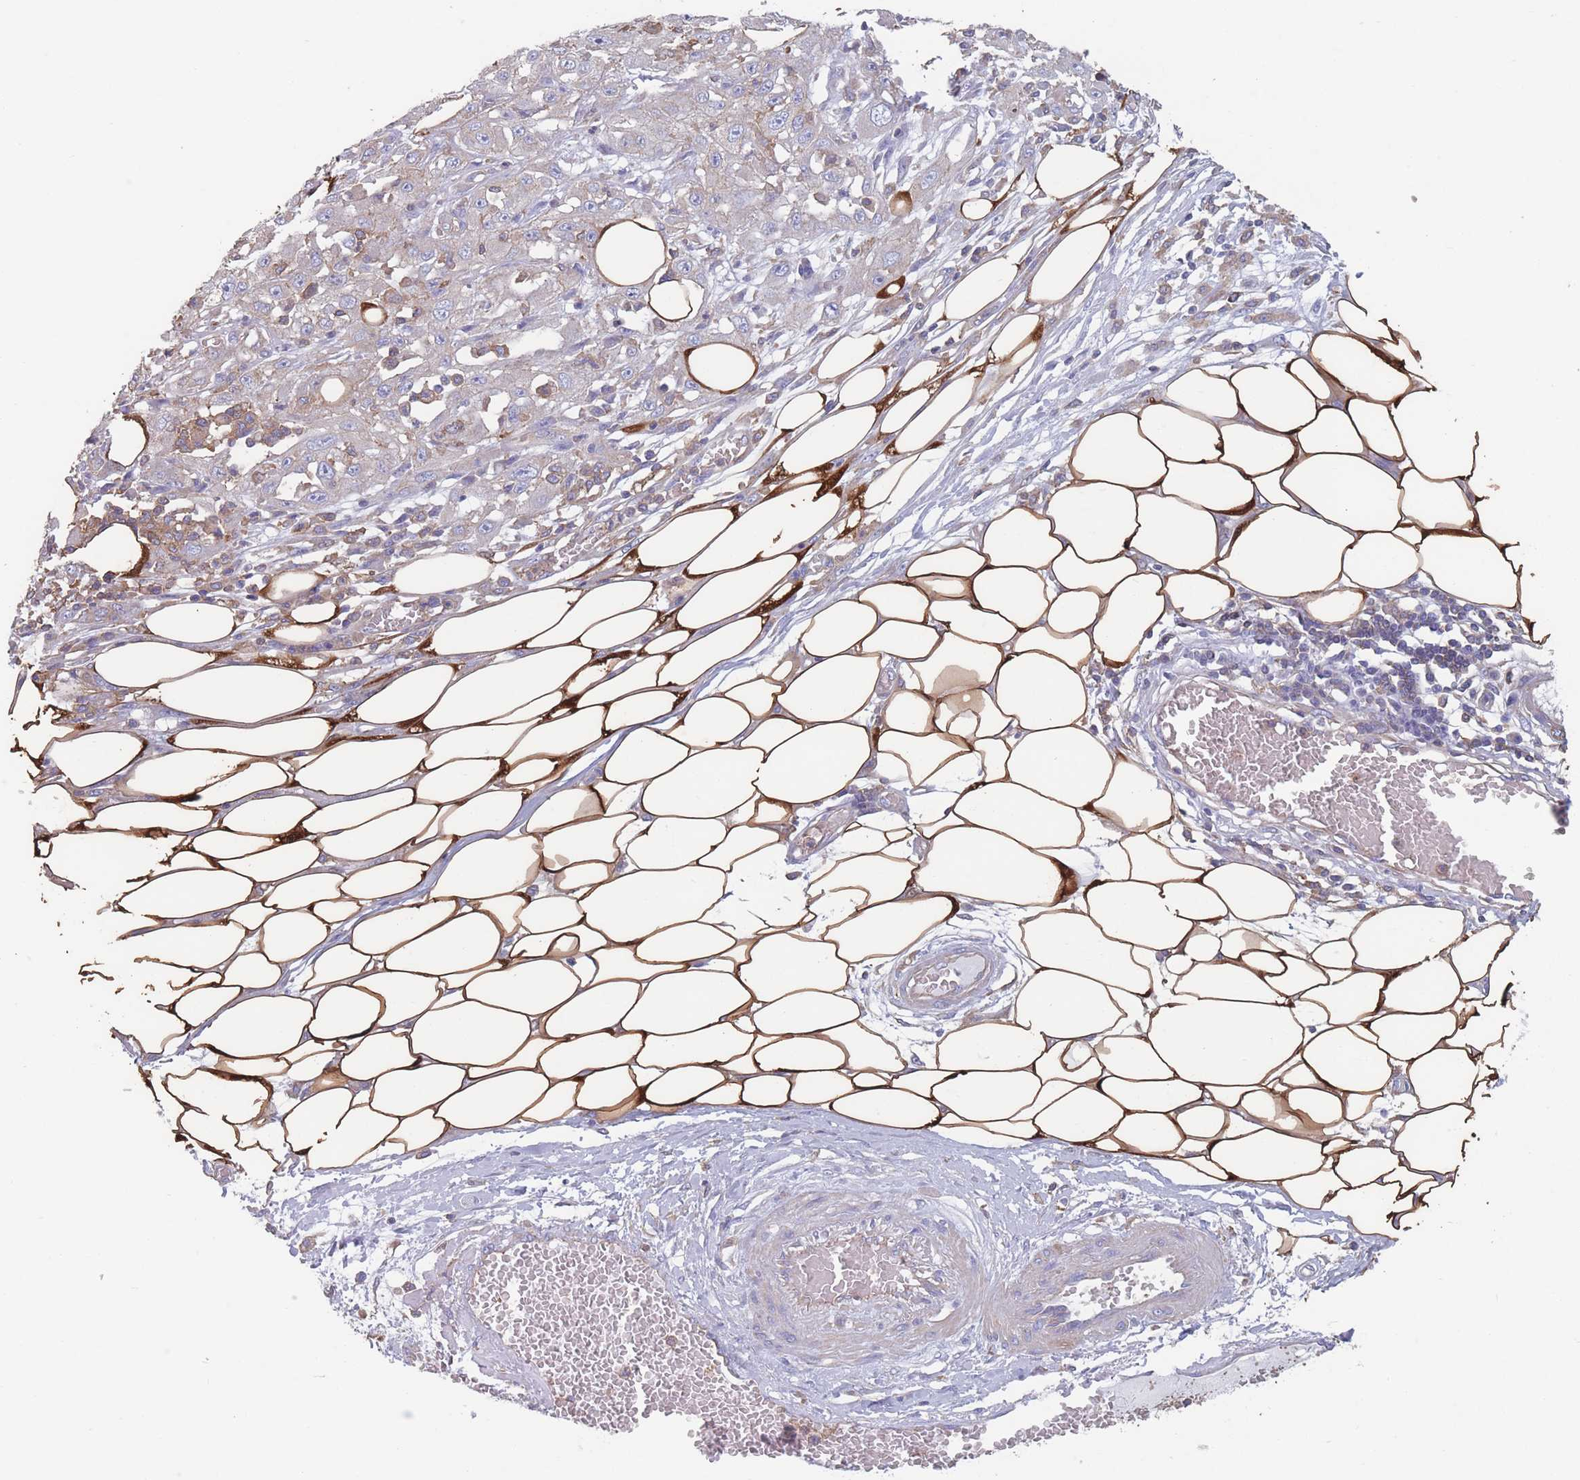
{"staining": {"intensity": "negative", "quantity": "none", "location": "none"}, "tissue": "skin cancer", "cell_type": "Tumor cells", "image_type": "cancer", "snomed": [{"axis": "morphology", "description": "Squamous cell carcinoma, NOS"}, {"axis": "morphology", "description": "Squamous cell carcinoma, metastatic, NOS"}, {"axis": "topography", "description": "Skin"}, {"axis": "topography", "description": "Lymph node"}], "caption": "Immunohistochemistry (IHC) histopathology image of skin cancer (squamous cell carcinoma) stained for a protein (brown), which demonstrates no expression in tumor cells. The staining was performed using DAB (3,3'-diaminobenzidine) to visualize the protein expression in brown, while the nuclei were stained in blue with hematoxylin (Magnification: 20x).", "gene": "ADH1A", "patient": {"sex": "male", "age": 75}}